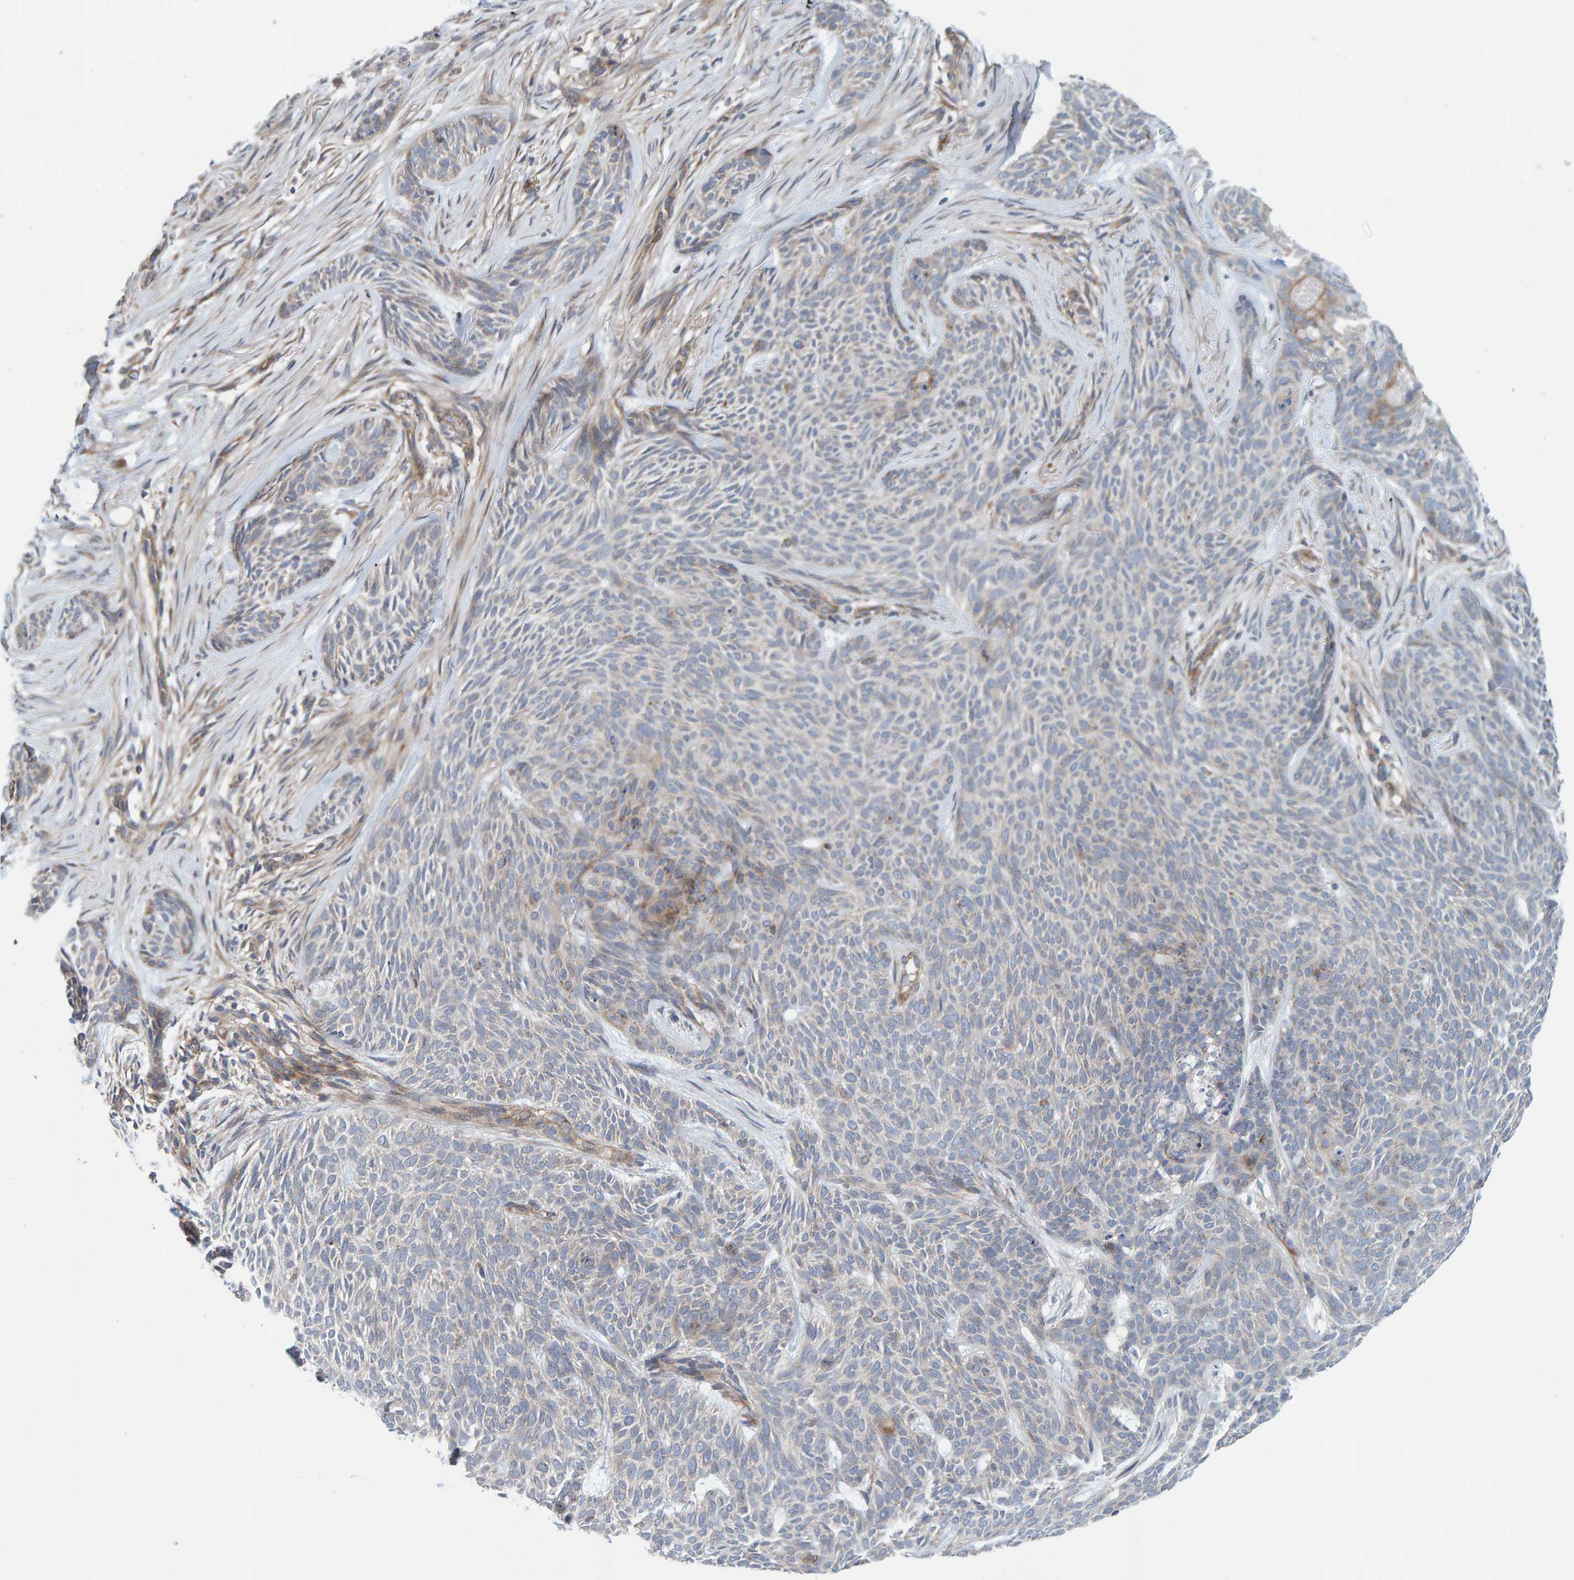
{"staining": {"intensity": "weak", "quantity": "<25%", "location": "cytoplasmic/membranous"}, "tissue": "skin cancer", "cell_type": "Tumor cells", "image_type": "cancer", "snomed": [{"axis": "morphology", "description": "Basal cell carcinoma"}, {"axis": "topography", "description": "Skin"}], "caption": "A high-resolution micrograph shows IHC staining of skin cancer, which reveals no significant positivity in tumor cells.", "gene": "RGP1", "patient": {"sex": "female", "age": 59}}